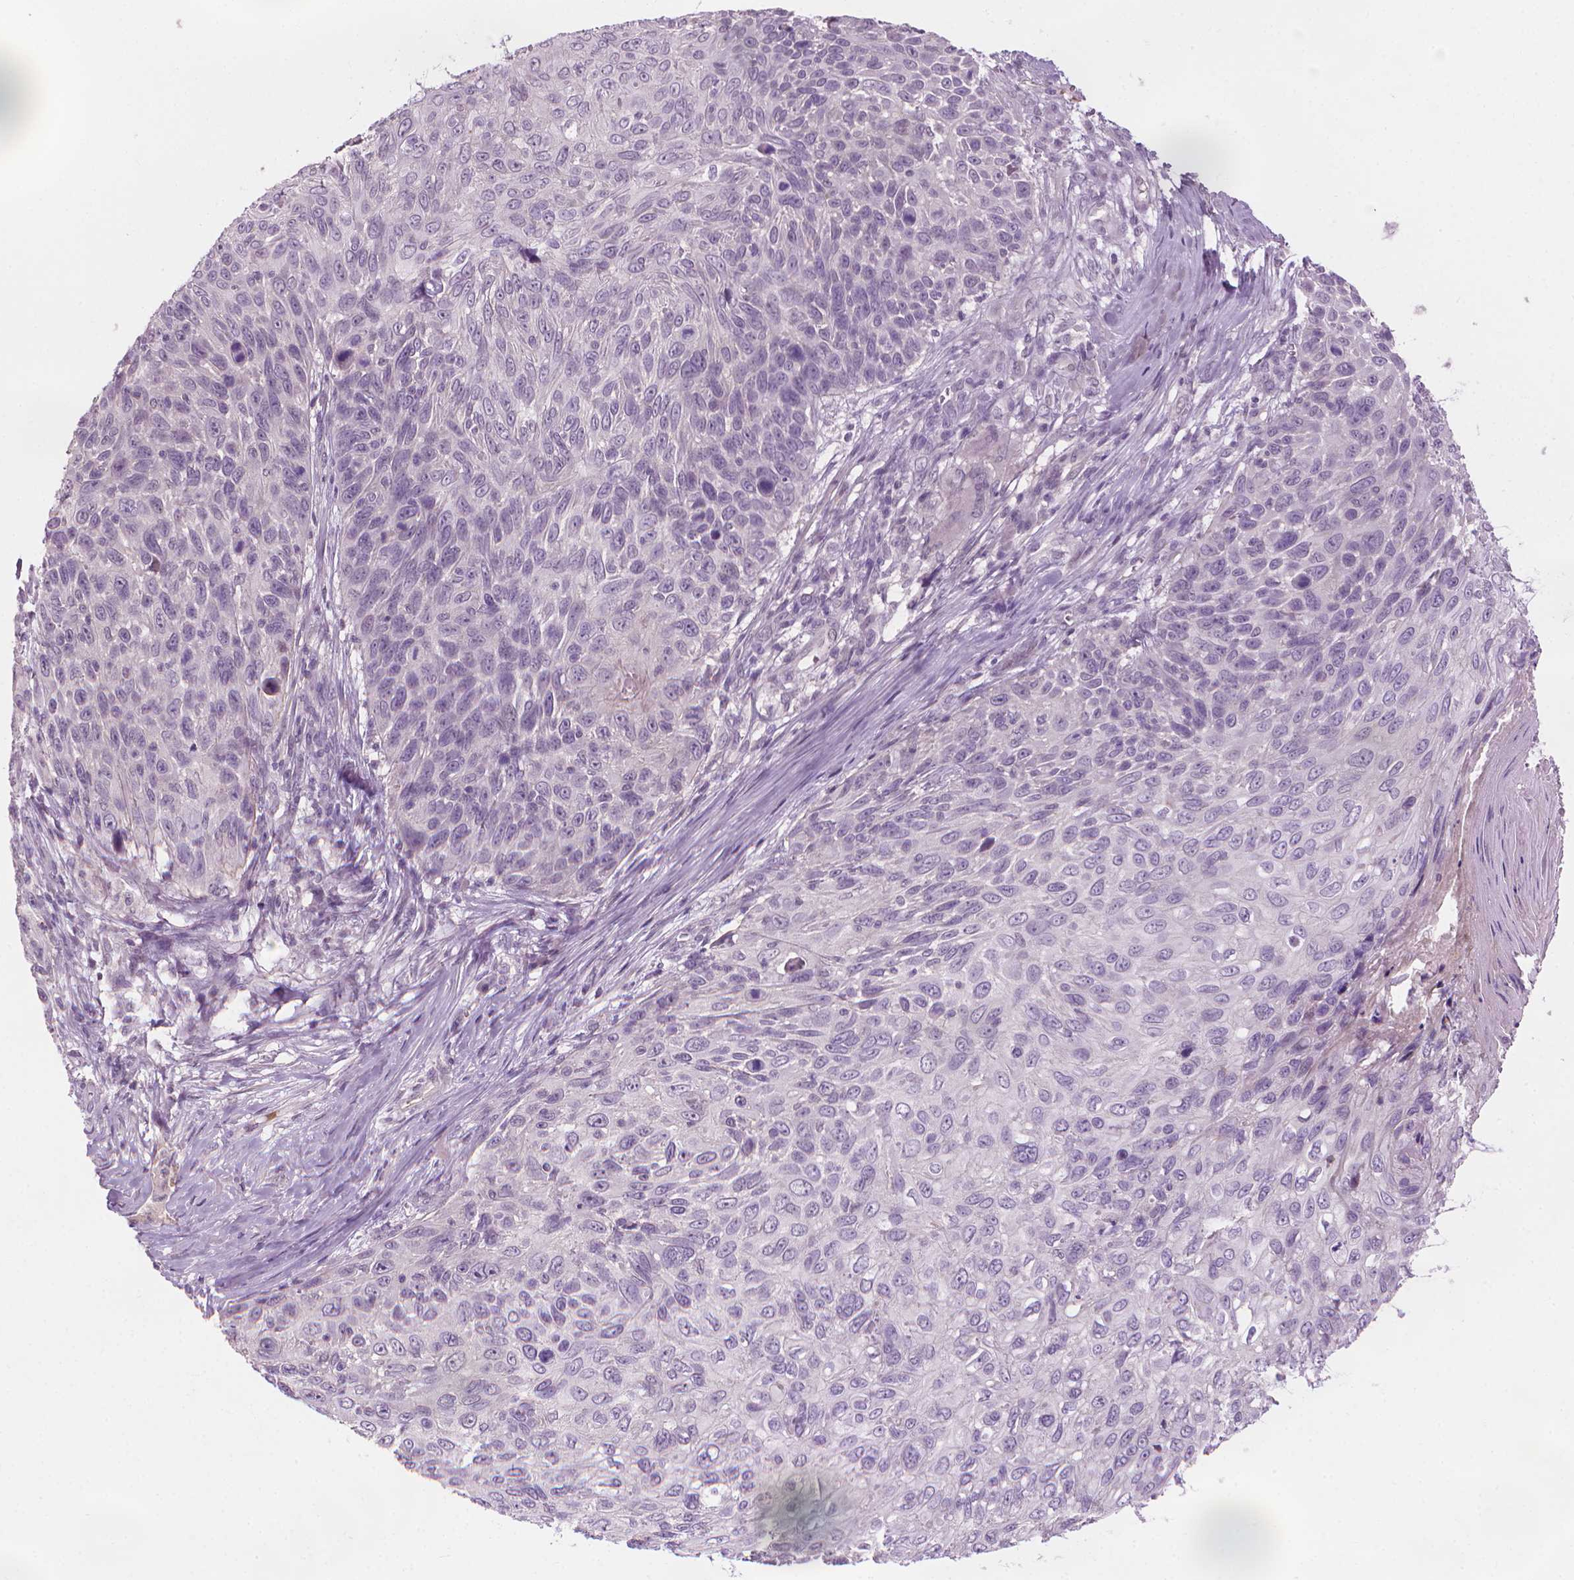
{"staining": {"intensity": "negative", "quantity": "none", "location": "none"}, "tissue": "skin cancer", "cell_type": "Tumor cells", "image_type": "cancer", "snomed": [{"axis": "morphology", "description": "Squamous cell carcinoma, NOS"}, {"axis": "topography", "description": "Skin"}], "caption": "Image shows no protein positivity in tumor cells of skin squamous cell carcinoma tissue.", "gene": "SAXO2", "patient": {"sex": "male", "age": 92}}